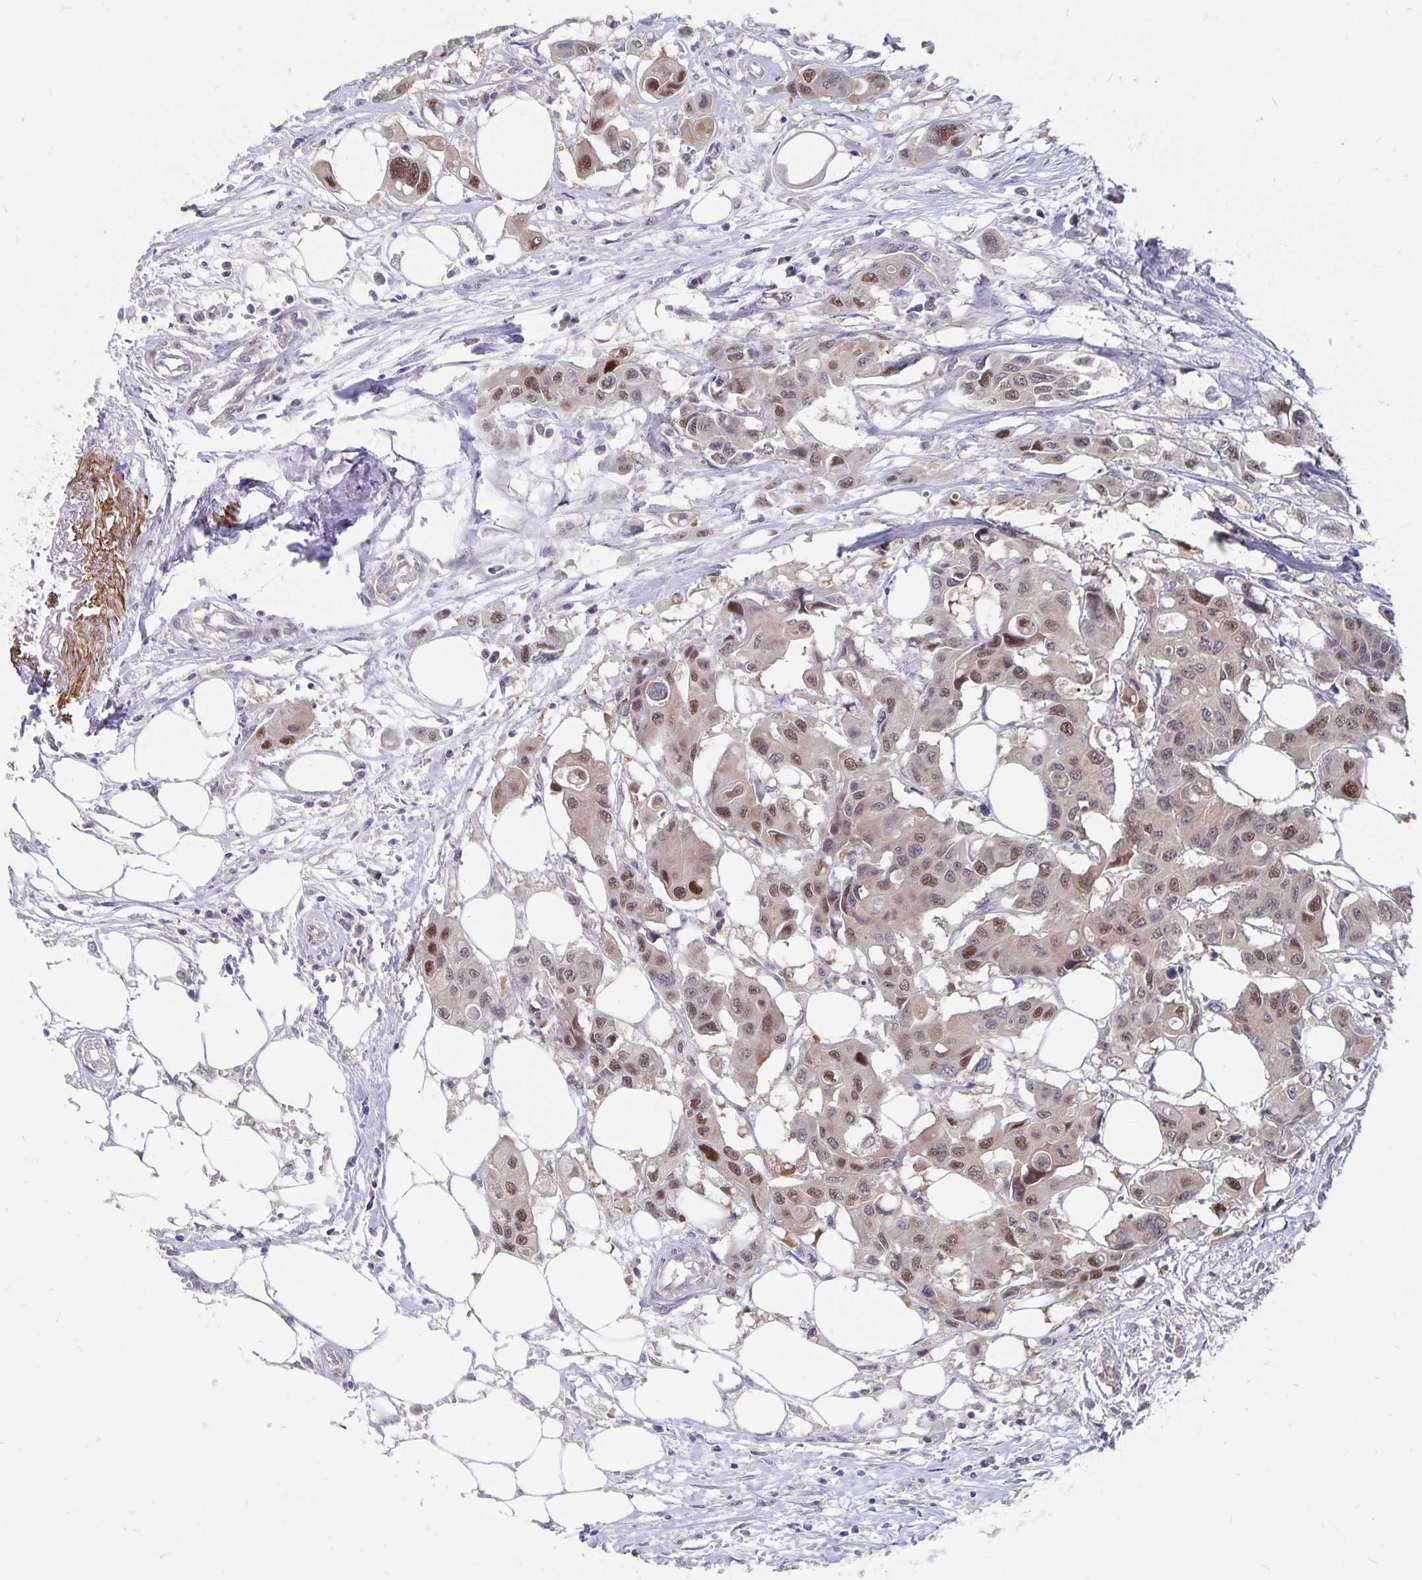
{"staining": {"intensity": "moderate", "quantity": "25%-75%", "location": "nuclear"}, "tissue": "colorectal cancer", "cell_type": "Tumor cells", "image_type": "cancer", "snomed": [{"axis": "morphology", "description": "Adenocarcinoma, NOS"}, {"axis": "topography", "description": "Colon"}], "caption": "Moderate nuclear positivity is seen in about 25%-75% of tumor cells in colorectal cancer. (DAB = brown stain, brightfield microscopy at high magnification).", "gene": "BAG6", "patient": {"sex": "male", "age": 77}}